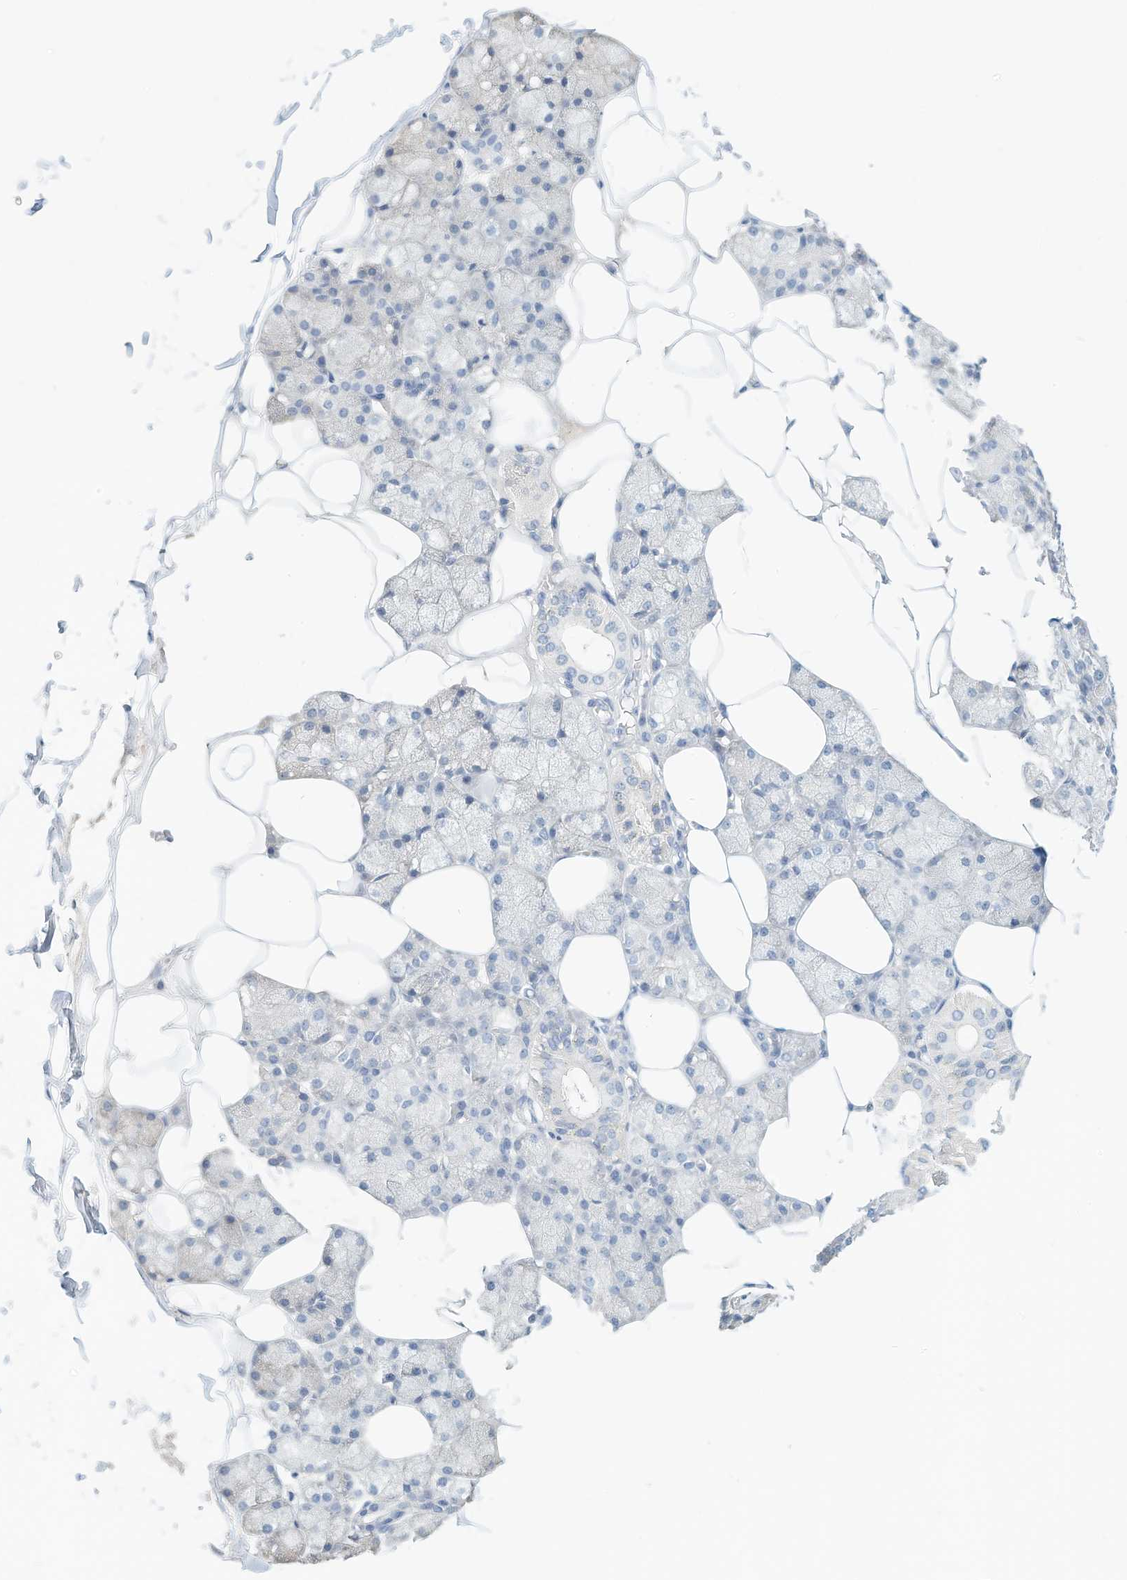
{"staining": {"intensity": "negative", "quantity": "none", "location": "none"}, "tissue": "salivary gland", "cell_type": "Glandular cells", "image_type": "normal", "snomed": [{"axis": "morphology", "description": "Normal tissue, NOS"}, {"axis": "topography", "description": "Salivary gland"}], "caption": "Immunohistochemistry (IHC) photomicrograph of normal human salivary gland stained for a protein (brown), which shows no staining in glandular cells.", "gene": "SPOCD1", "patient": {"sex": "male", "age": 62}}